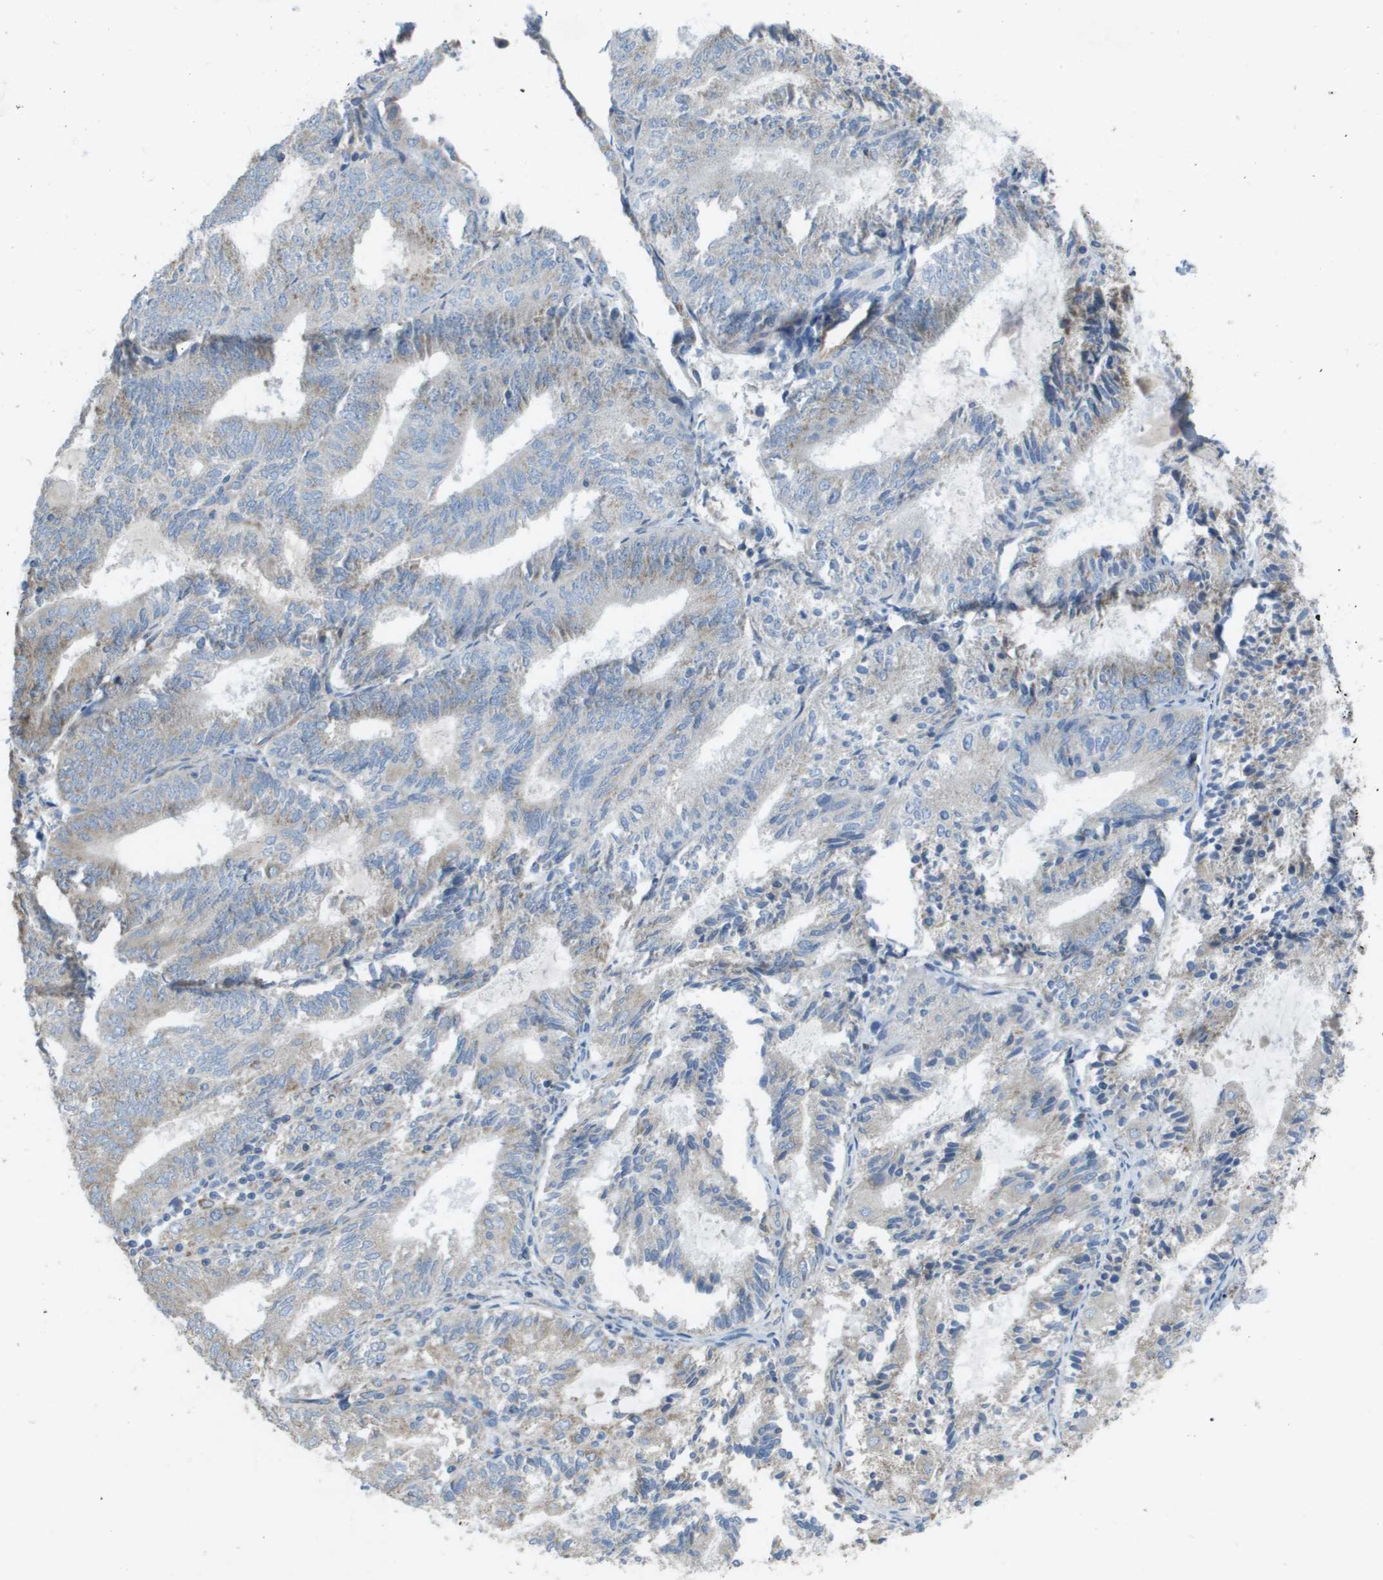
{"staining": {"intensity": "weak", "quantity": "<25%", "location": "cytoplasmic/membranous"}, "tissue": "endometrial cancer", "cell_type": "Tumor cells", "image_type": "cancer", "snomed": [{"axis": "morphology", "description": "Adenocarcinoma, NOS"}, {"axis": "topography", "description": "Endometrium"}], "caption": "Immunohistochemistry micrograph of adenocarcinoma (endometrial) stained for a protein (brown), which displays no expression in tumor cells.", "gene": "CLCN2", "patient": {"sex": "female", "age": 81}}